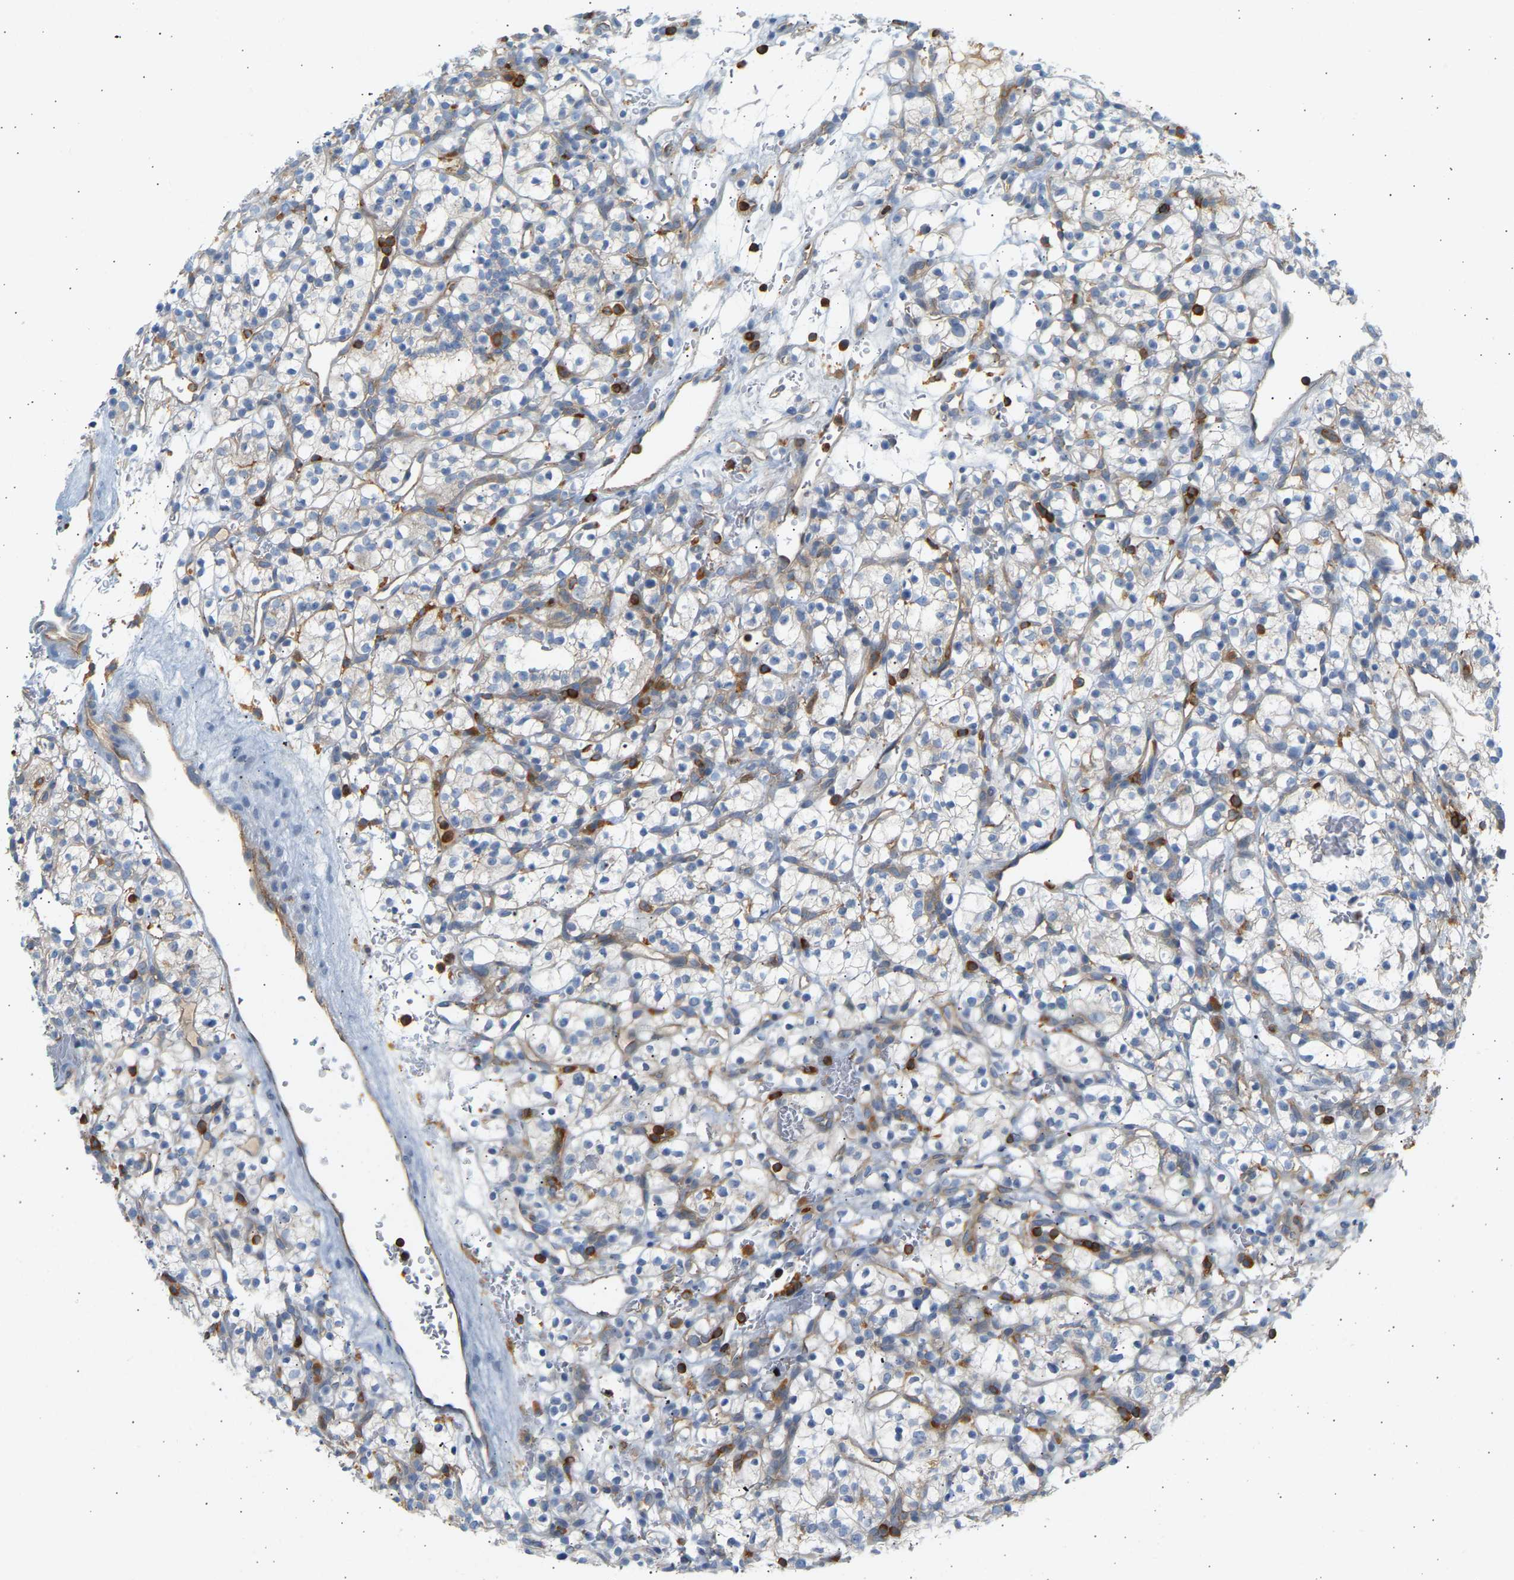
{"staining": {"intensity": "negative", "quantity": "none", "location": "none"}, "tissue": "renal cancer", "cell_type": "Tumor cells", "image_type": "cancer", "snomed": [{"axis": "morphology", "description": "Adenocarcinoma, NOS"}, {"axis": "topography", "description": "Kidney"}], "caption": "There is no significant staining in tumor cells of renal cancer (adenocarcinoma). (DAB immunohistochemistry (IHC) visualized using brightfield microscopy, high magnification).", "gene": "FNBP1", "patient": {"sex": "female", "age": 57}}